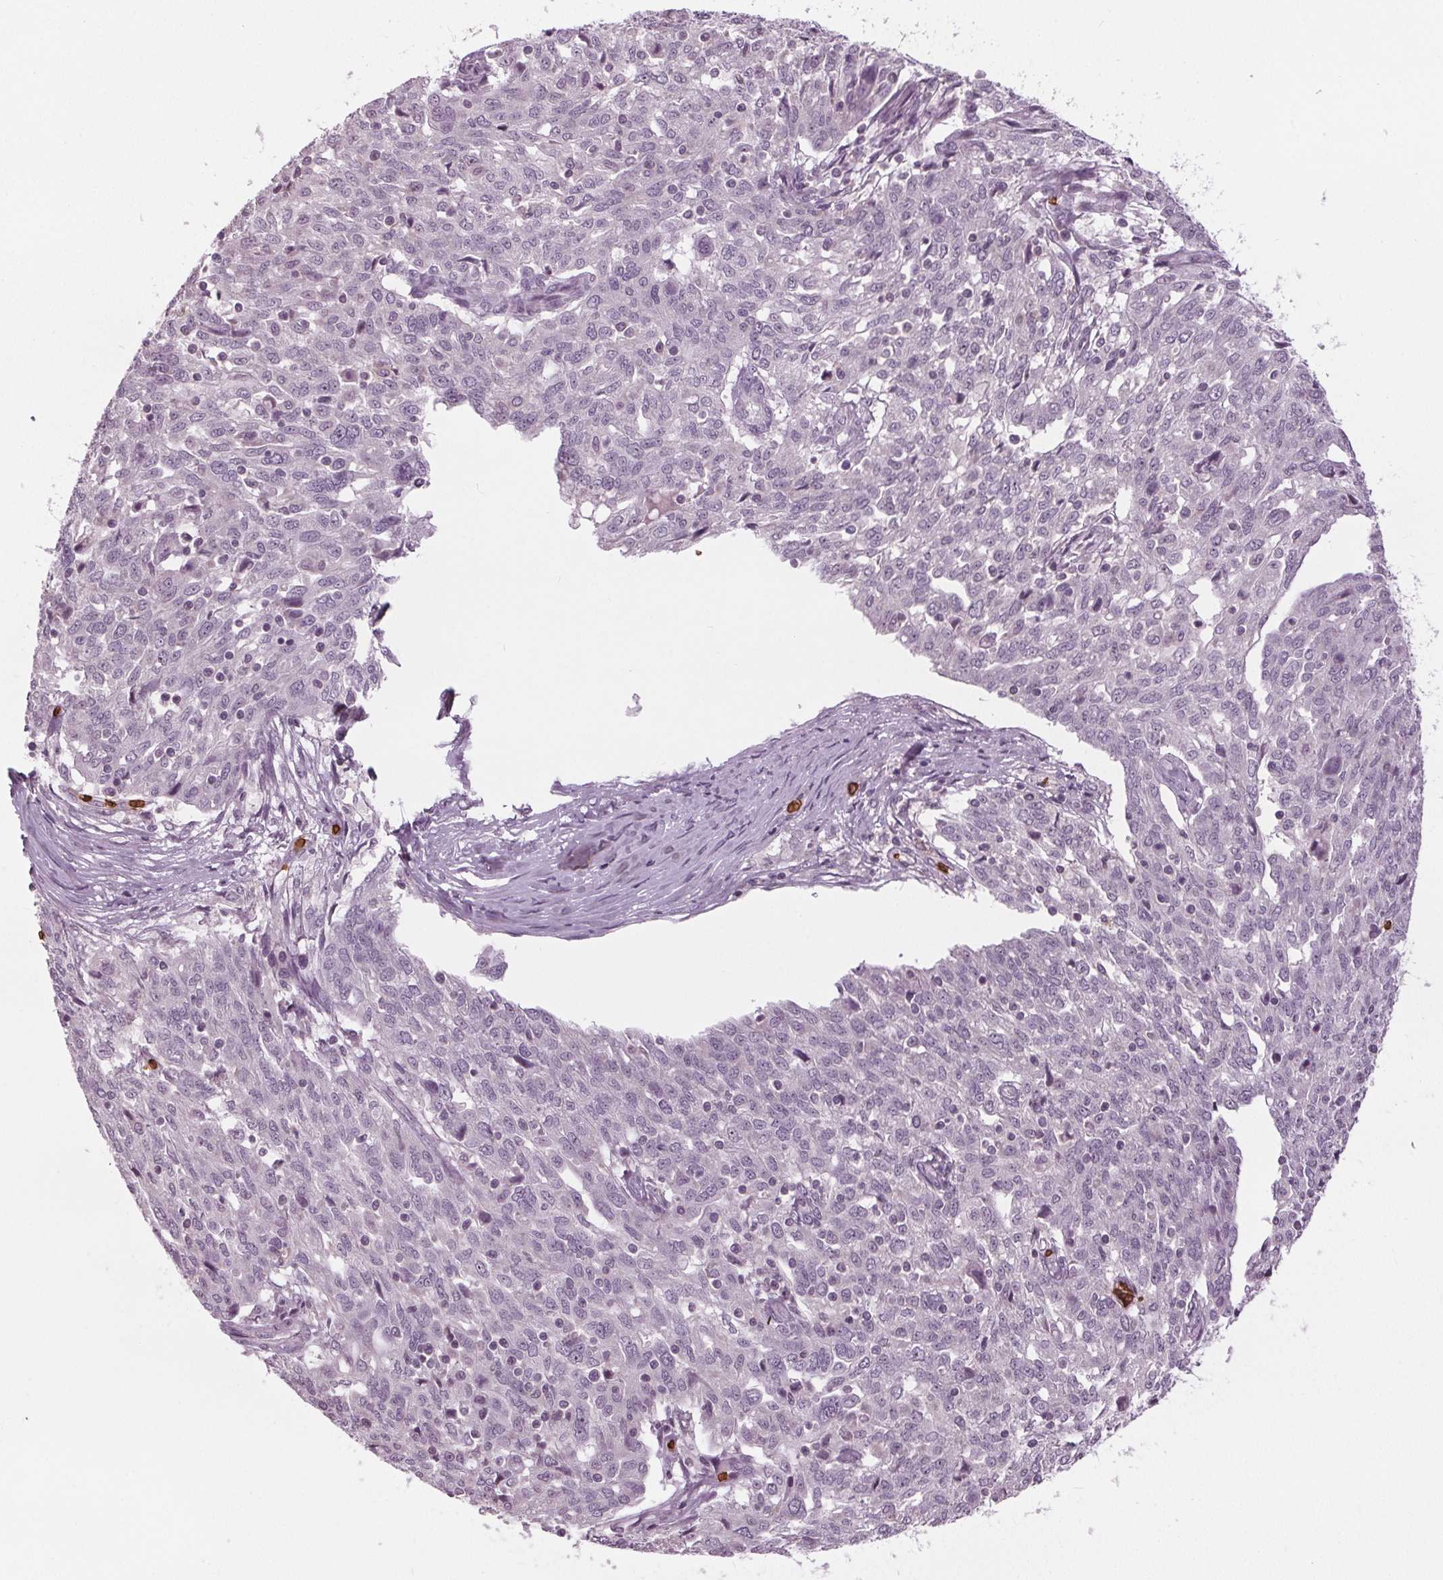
{"staining": {"intensity": "negative", "quantity": "none", "location": "none"}, "tissue": "ovarian cancer", "cell_type": "Tumor cells", "image_type": "cancer", "snomed": [{"axis": "morphology", "description": "Cystadenocarcinoma, serous, NOS"}, {"axis": "topography", "description": "Ovary"}], "caption": "The immunohistochemistry (IHC) micrograph has no significant expression in tumor cells of serous cystadenocarcinoma (ovarian) tissue.", "gene": "SLC4A1", "patient": {"sex": "female", "age": 67}}